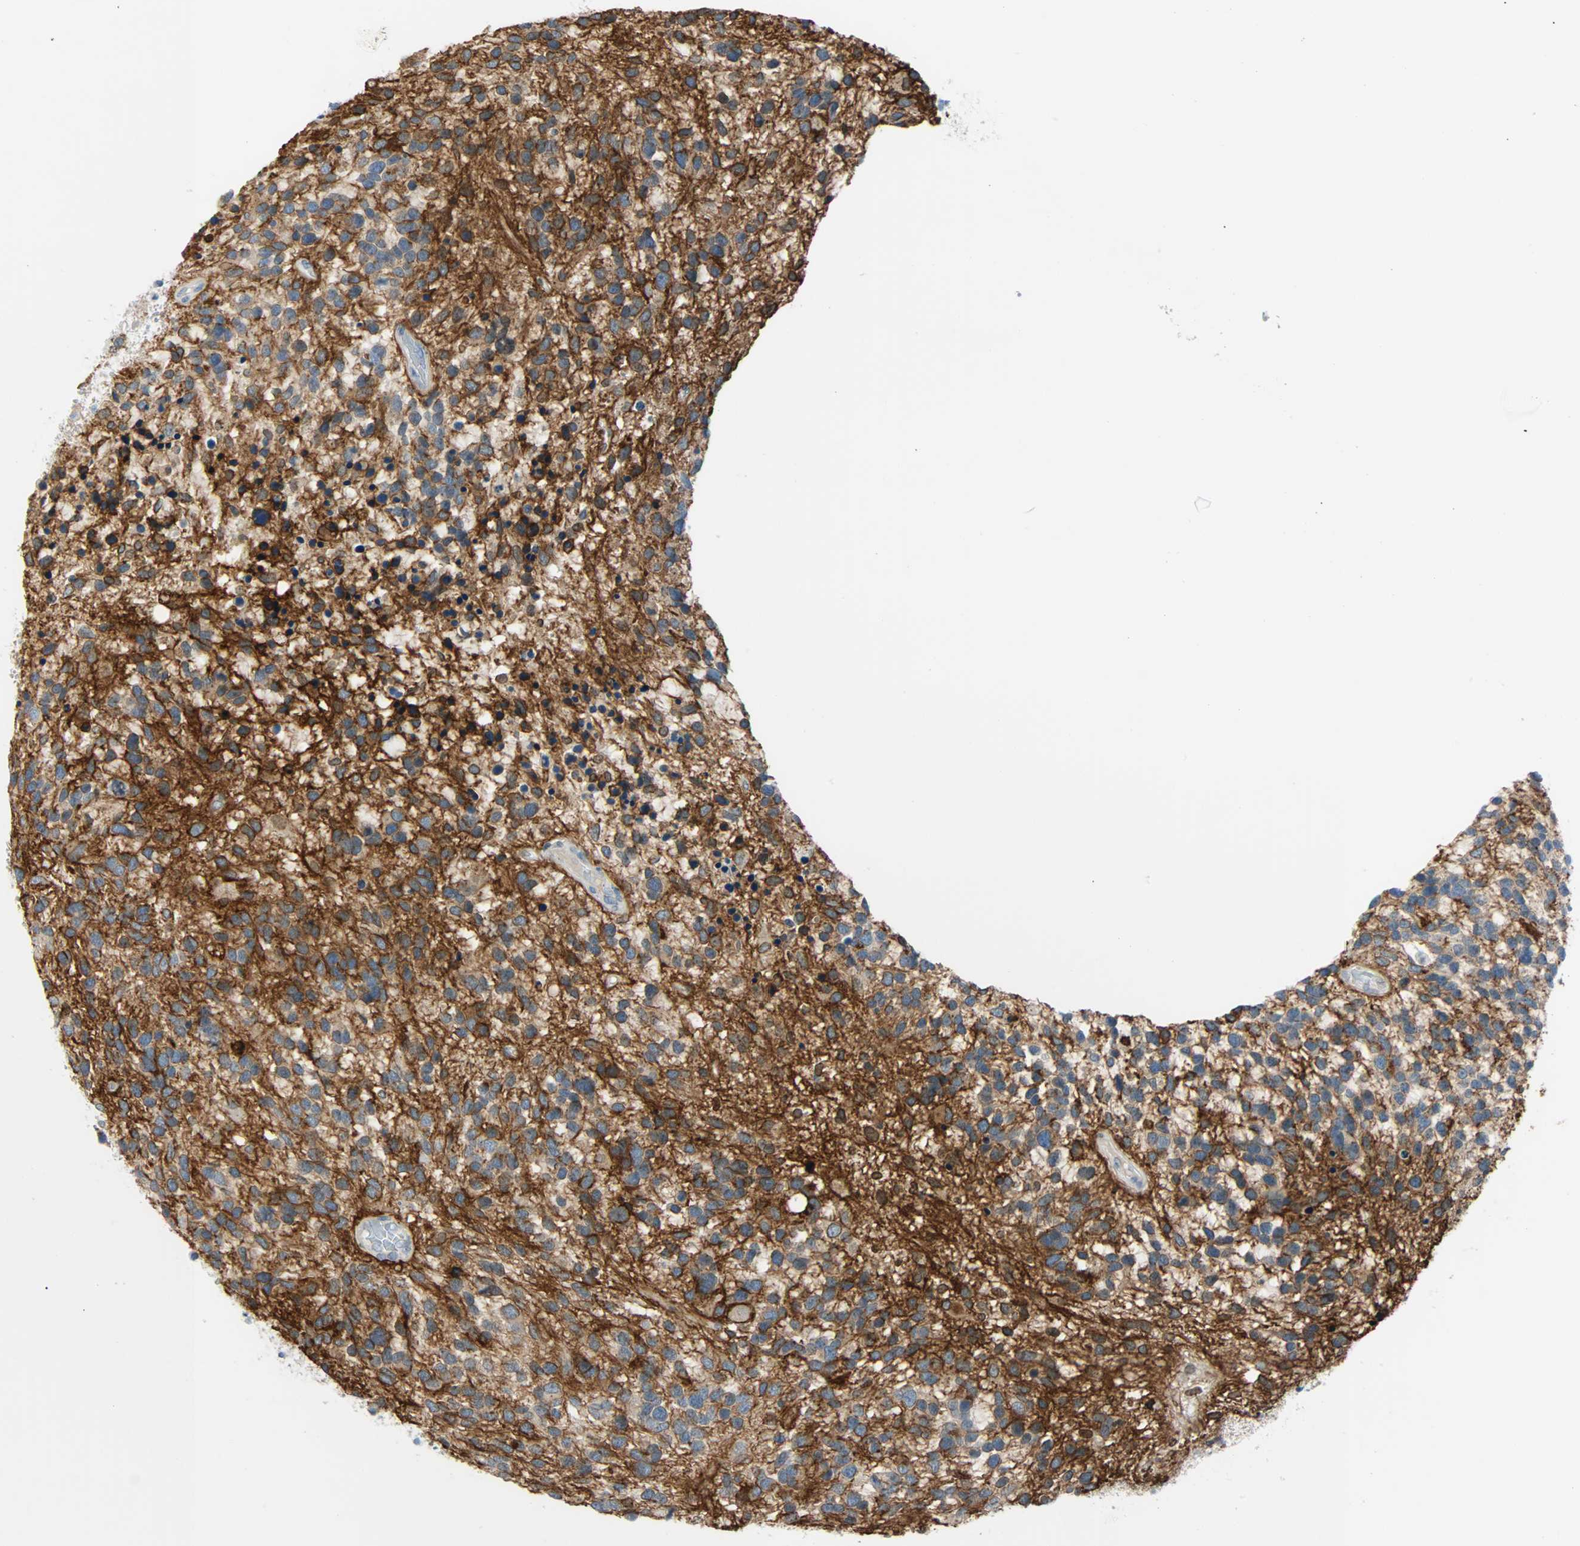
{"staining": {"intensity": "moderate", "quantity": "25%-75%", "location": "cytoplasmic/membranous"}, "tissue": "glioma", "cell_type": "Tumor cells", "image_type": "cancer", "snomed": [{"axis": "morphology", "description": "Glioma, malignant, High grade"}, {"axis": "topography", "description": "Brain"}], "caption": "The image shows staining of glioma, revealing moderate cytoplasmic/membranous protein staining (brown color) within tumor cells.", "gene": "PDPN", "patient": {"sex": "female", "age": 58}}